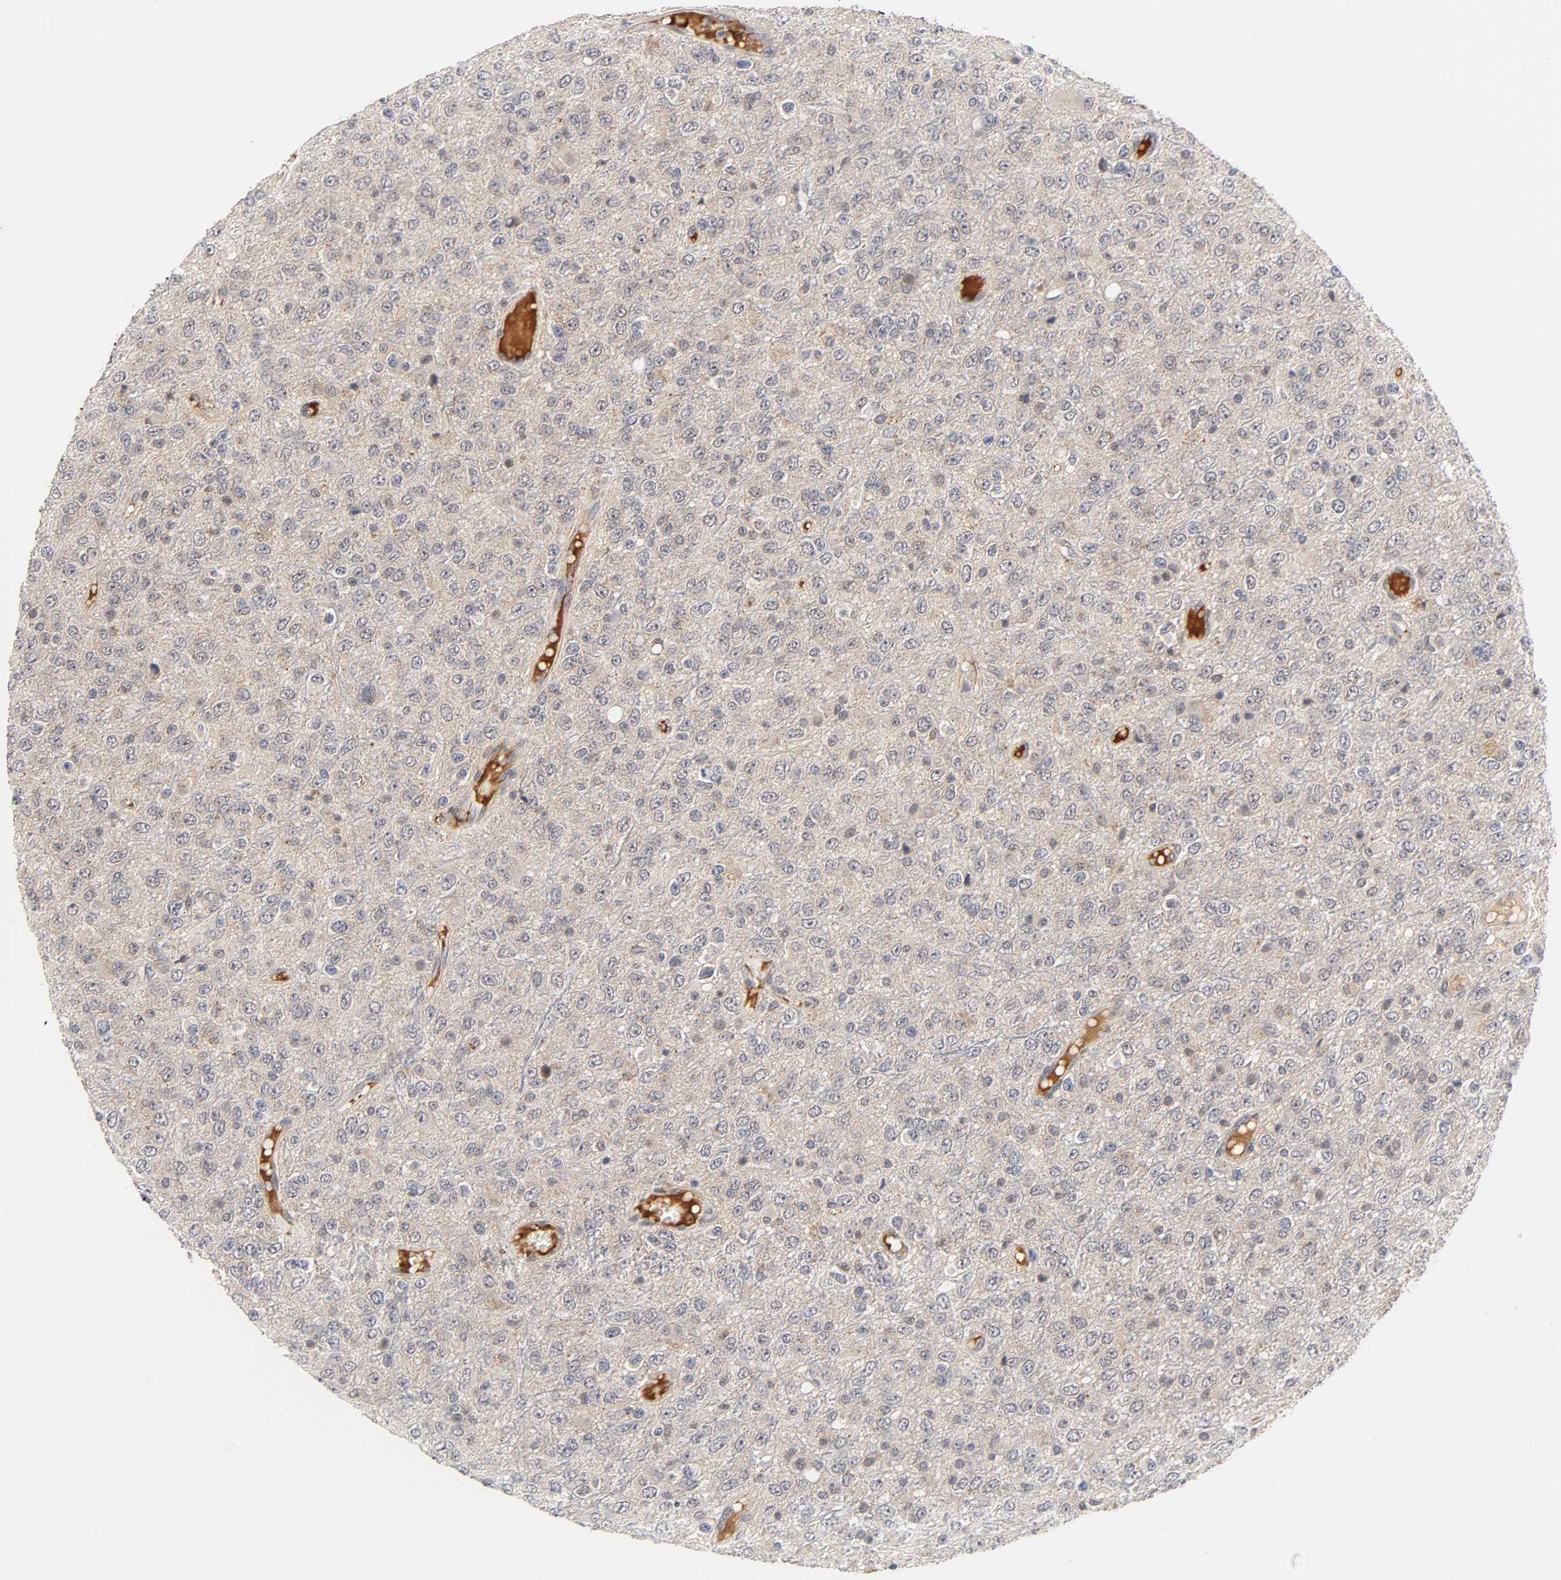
{"staining": {"intensity": "moderate", "quantity": ">75%", "location": "cytoplasmic/membranous,nuclear"}, "tissue": "glioma", "cell_type": "Tumor cells", "image_type": "cancer", "snomed": [{"axis": "morphology", "description": "Glioma, malignant, High grade"}, {"axis": "topography", "description": "pancreas cauda"}], "caption": "IHC histopathology image of neoplastic tissue: human malignant high-grade glioma stained using IHC demonstrates medium levels of moderate protein expression localized specifically in the cytoplasmic/membranous and nuclear of tumor cells, appearing as a cytoplasmic/membranous and nuclear brown color.", "gene": "GSTZ1", "patient": {"sex": "male", "age": 60}}